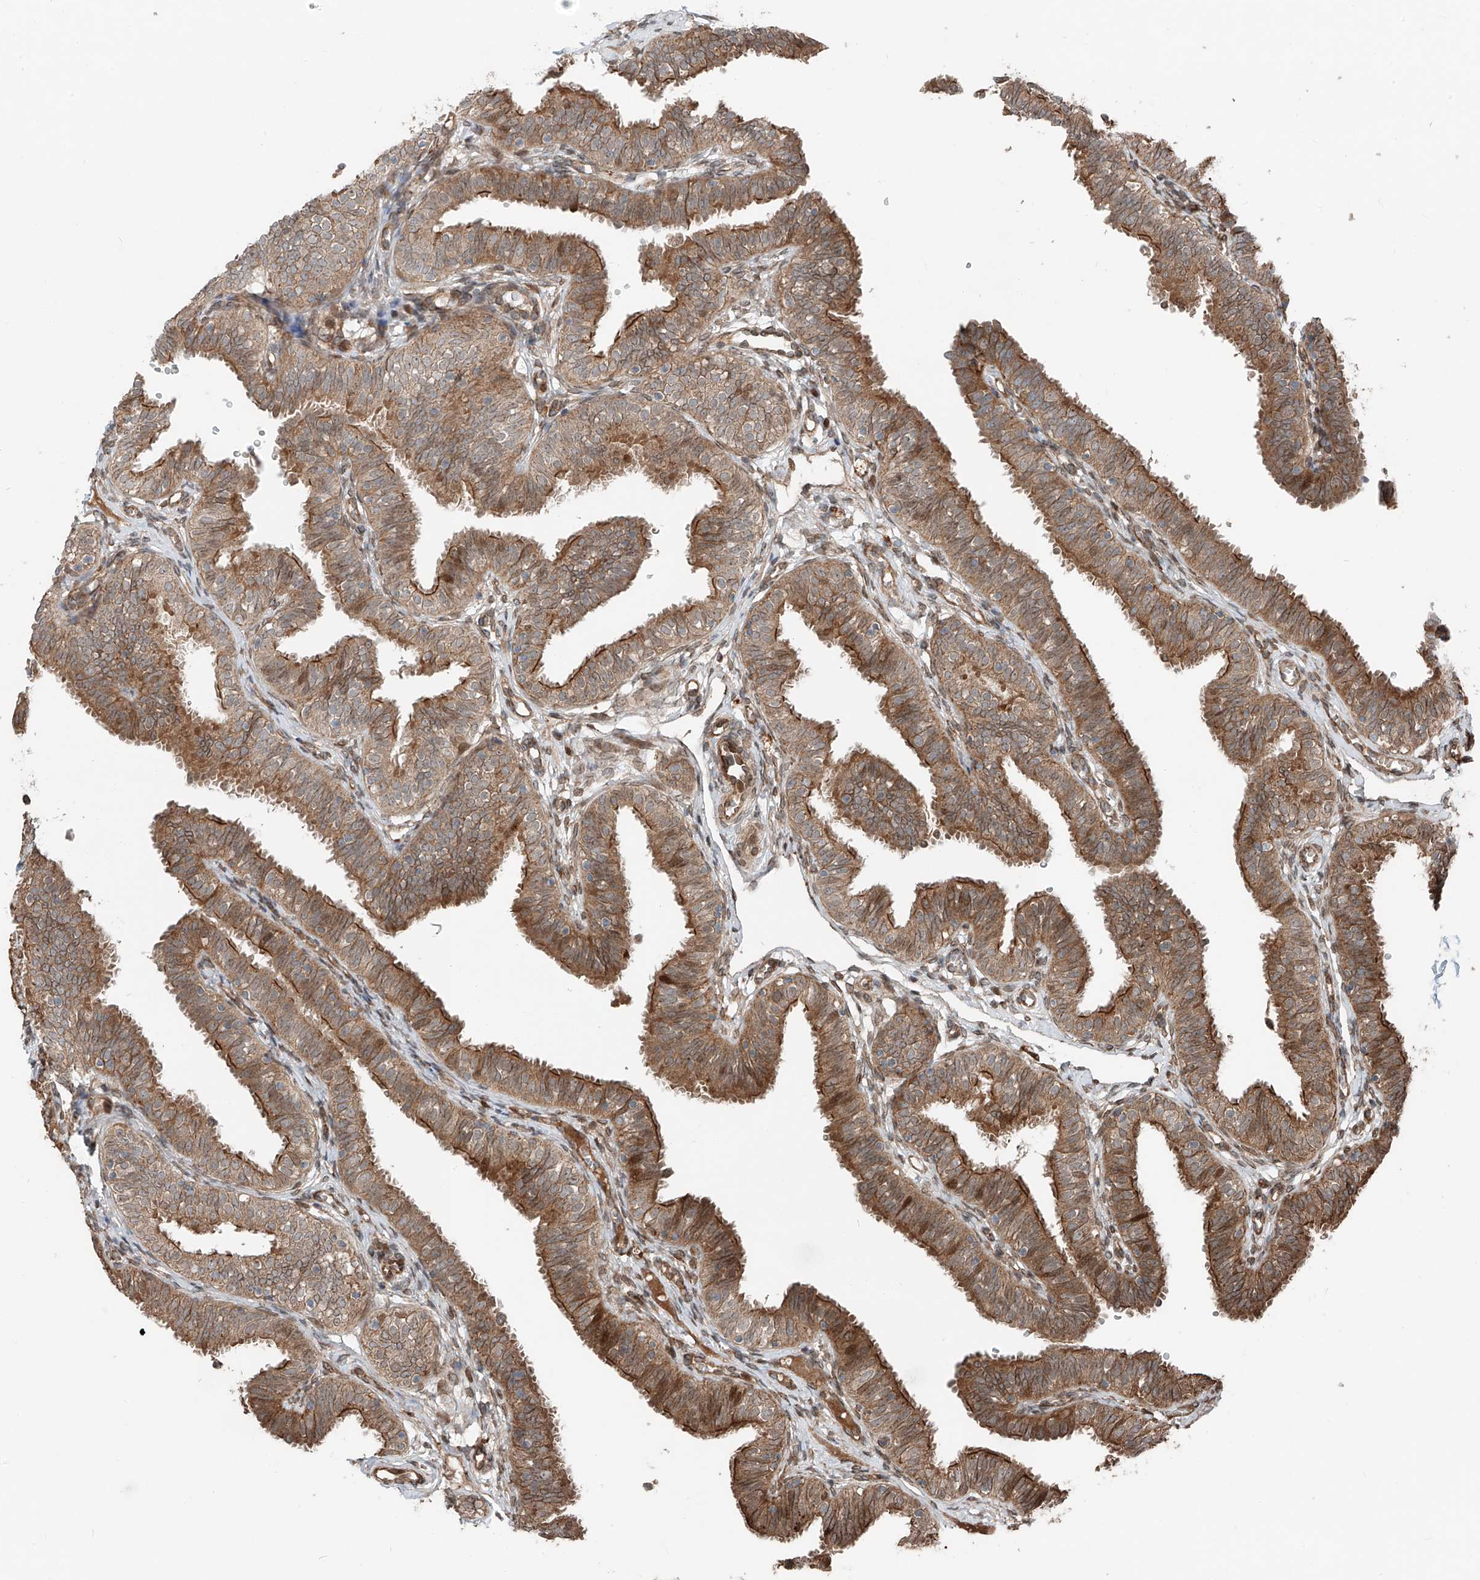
{"staining": {"intensity": "moderate", "quantity": ">75%", "location": "cytoplasmic/membranous,nuclear"}, "tissue": "fallopian tube", "cell_type": "Glandular cells", "image_type": "normal", "snomed": [{"axis": "morphology", "description": "Normal tissue, NOS"}, {"axis": "topography", "description": "Fallopian tube"}], "caption": "Immunohistochemistry (IHC) photomicrograph of benign fallopian tube stained for a protein (brown), which demonstrates medium levels of moderate cytoplasmic/membranous,nuclear expression in about >75% of glandular cells.", "gene": "CEP162", "patient": {"sex": "female", "age": 35}}